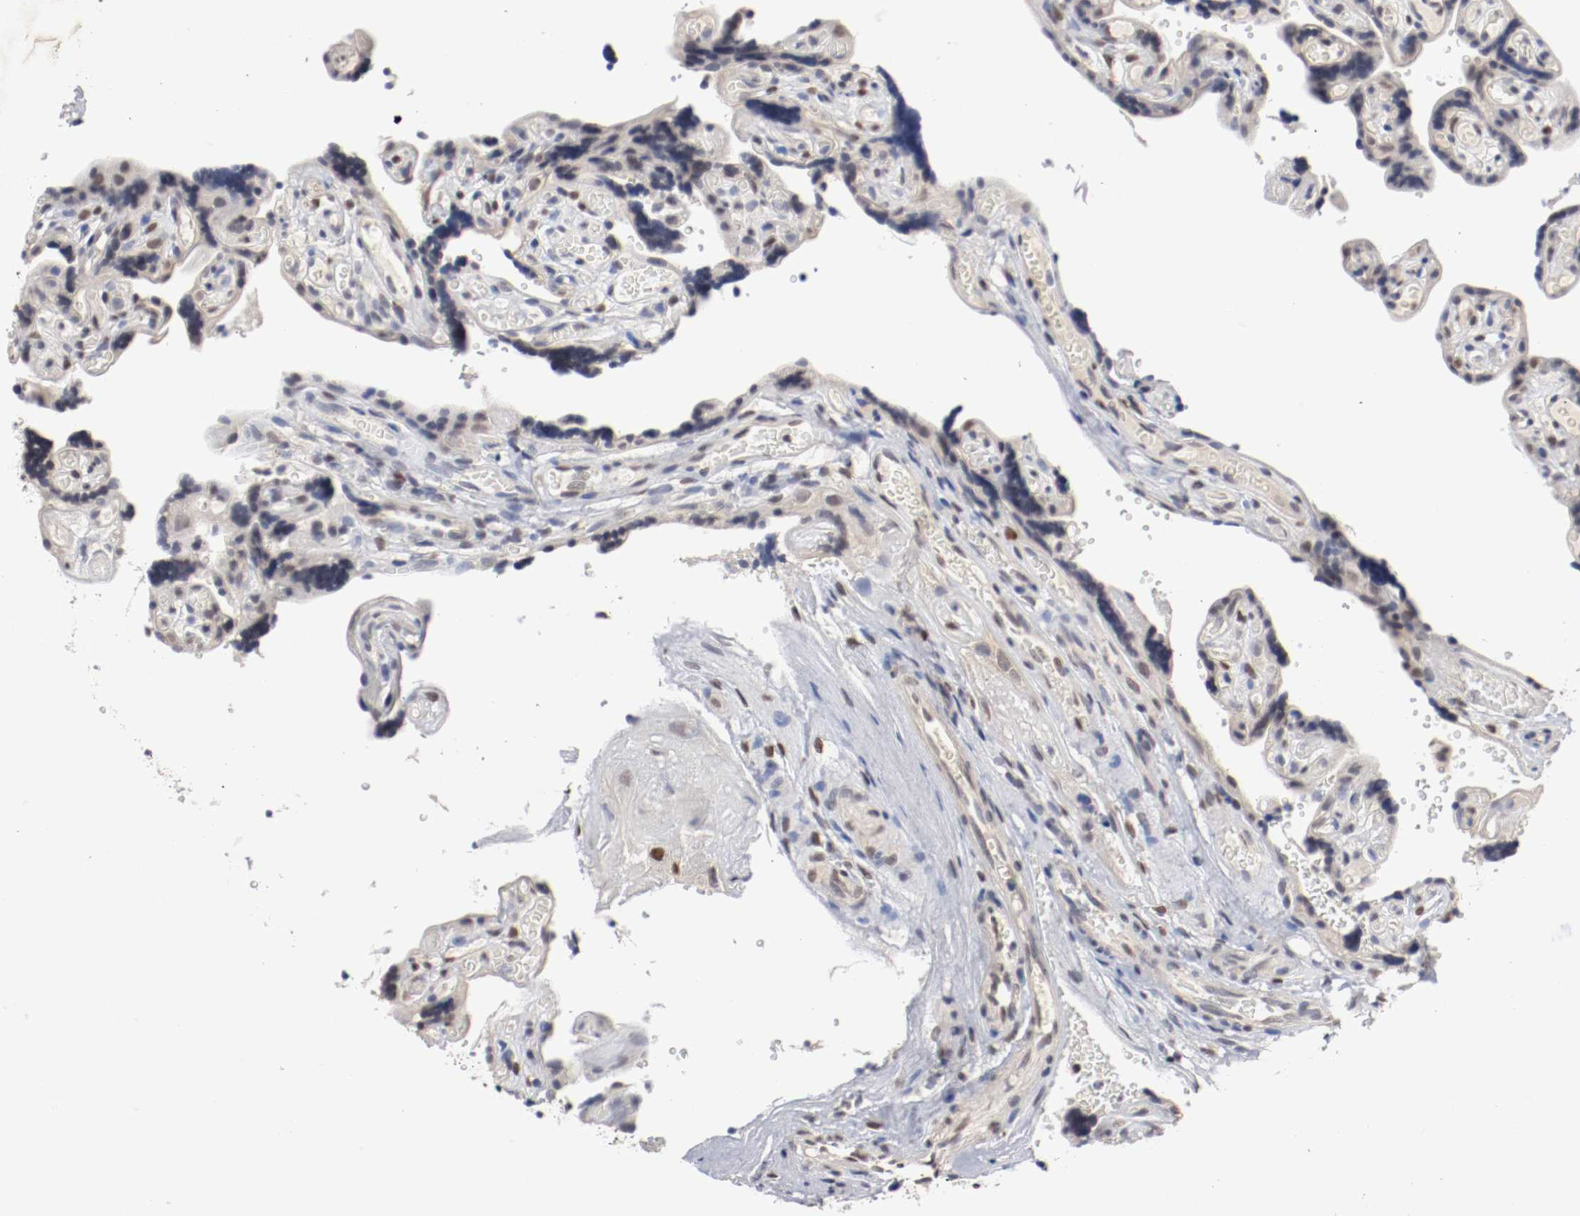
{"staining": {"intensity": "strong", "quantity": "<25%", "location": "nuclear"}, "tissue": "placenta", "cell_type": "Trophoblastic cells", "image_type": "normal", "snomed": [{"axis": "morphology", "description": "Normal tissue, NOS"}, {"axis": "topography", "description": "Placenta"}], "caption": "This micrograph reveals IHC staining of normal human placenta, with medium strong nuclear positivity in approximately <25% of trophoblastic cells.", "gene": "FOSL2", "patient": {"sex": "female", "age": 30}}